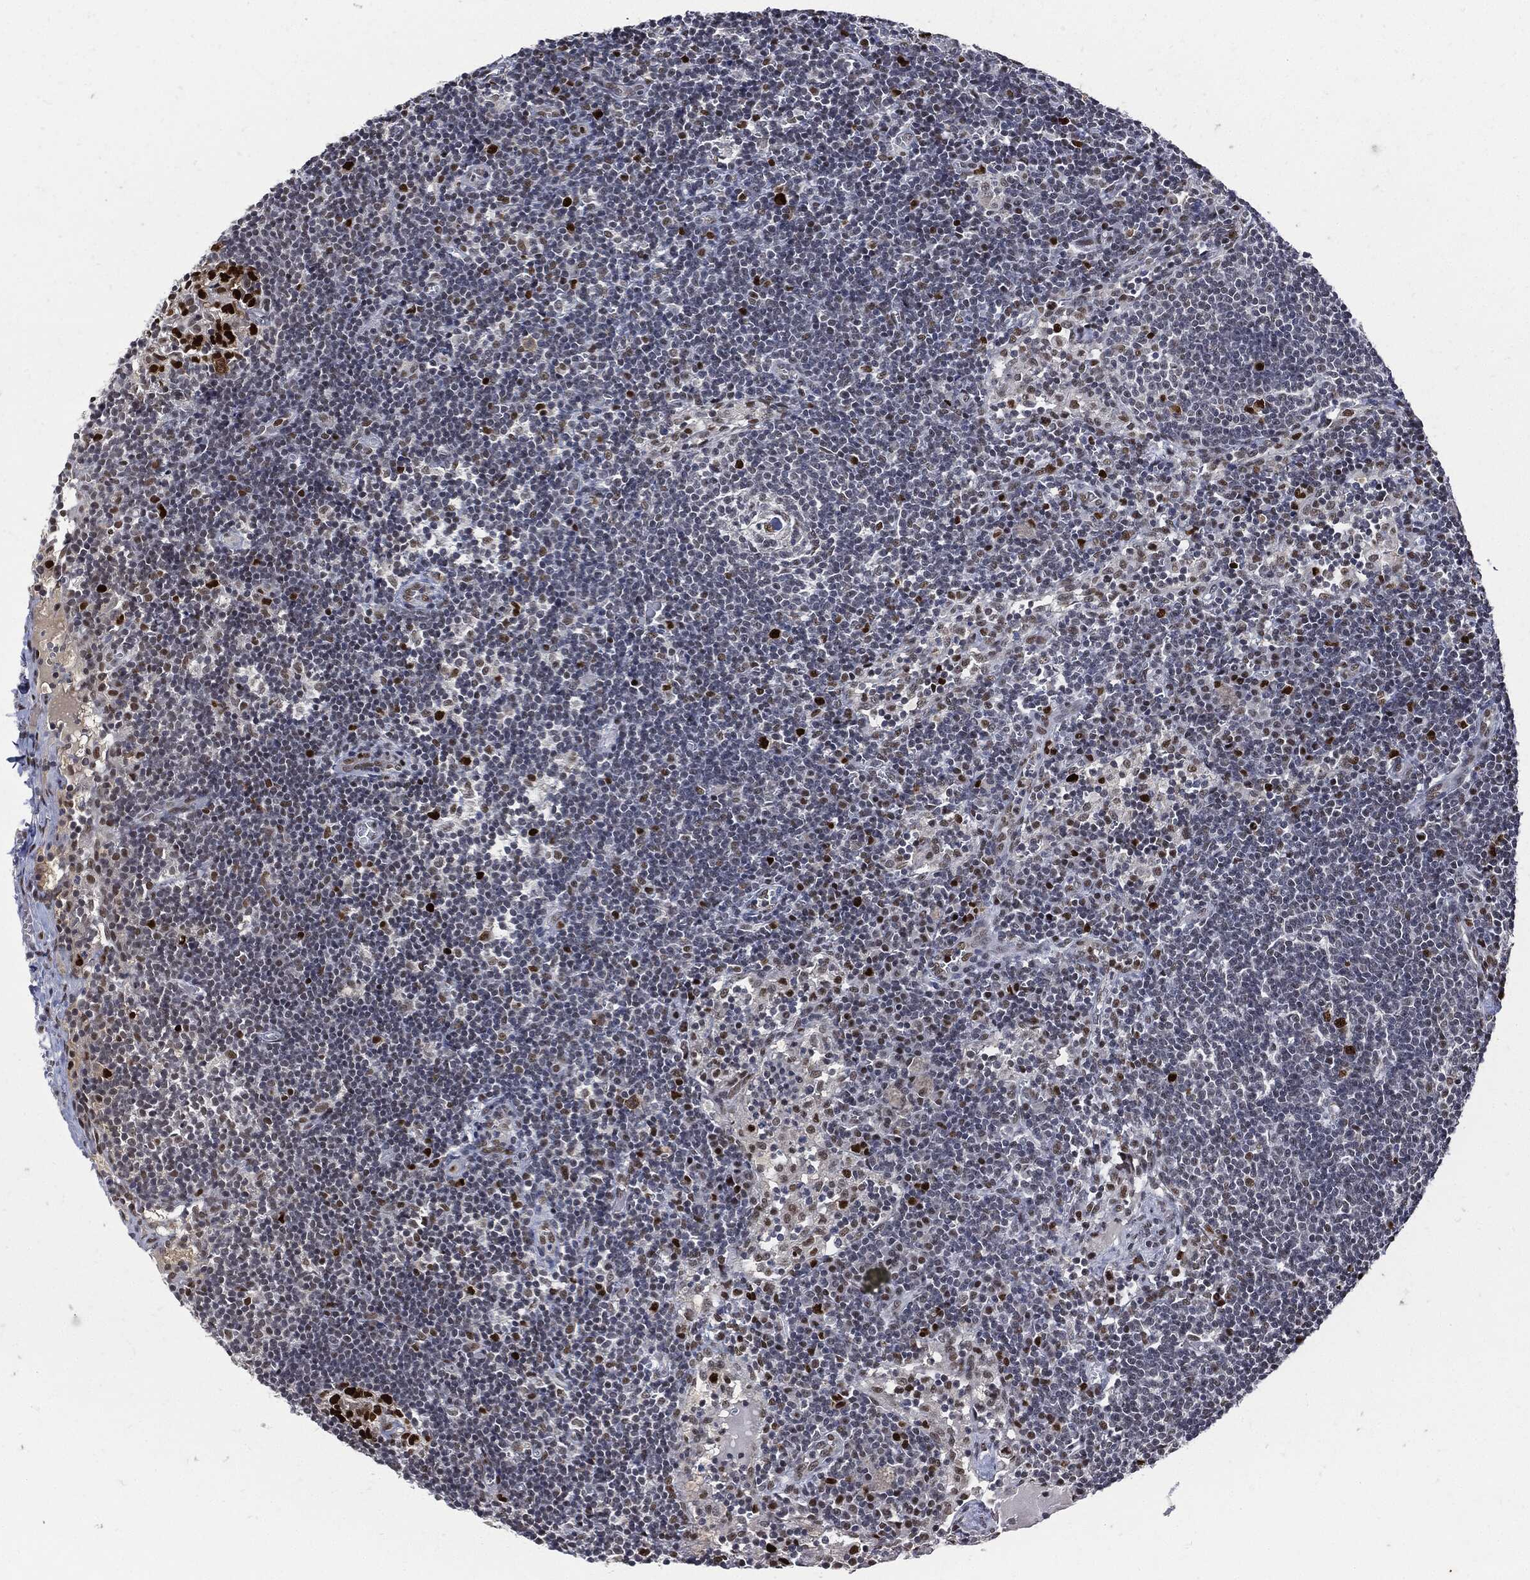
{"staining": {"intensity": "strong", "quantity": ">75%", "location": "nuclear"}, "tissue": "lymph node", "cell_type": "Germinal center cells", "image_type": "normal", "snomed": [{"axis": "morphology", "description": "Normal tissue, NOS"}, {"axis": "morphology", "description": "Adenocarcinoma, NOS"}, {"axis": "topography", "description": "Lymph node"}, {"axis": "topography", "description": "Pancreas"}], "caption": "Immunohistochemistry staining of normal lymph node, which exhibits high levels of strong nuclear expression in approximately >75% of germinal center cells indicating strong nuclear protein positivity. The staining was performed using DAB (brown) for protein detection and nuclei were counterstained in hematoxylin (blue).", "gene": "PCNA", "patient": {"sex": "female", "age": 58}}